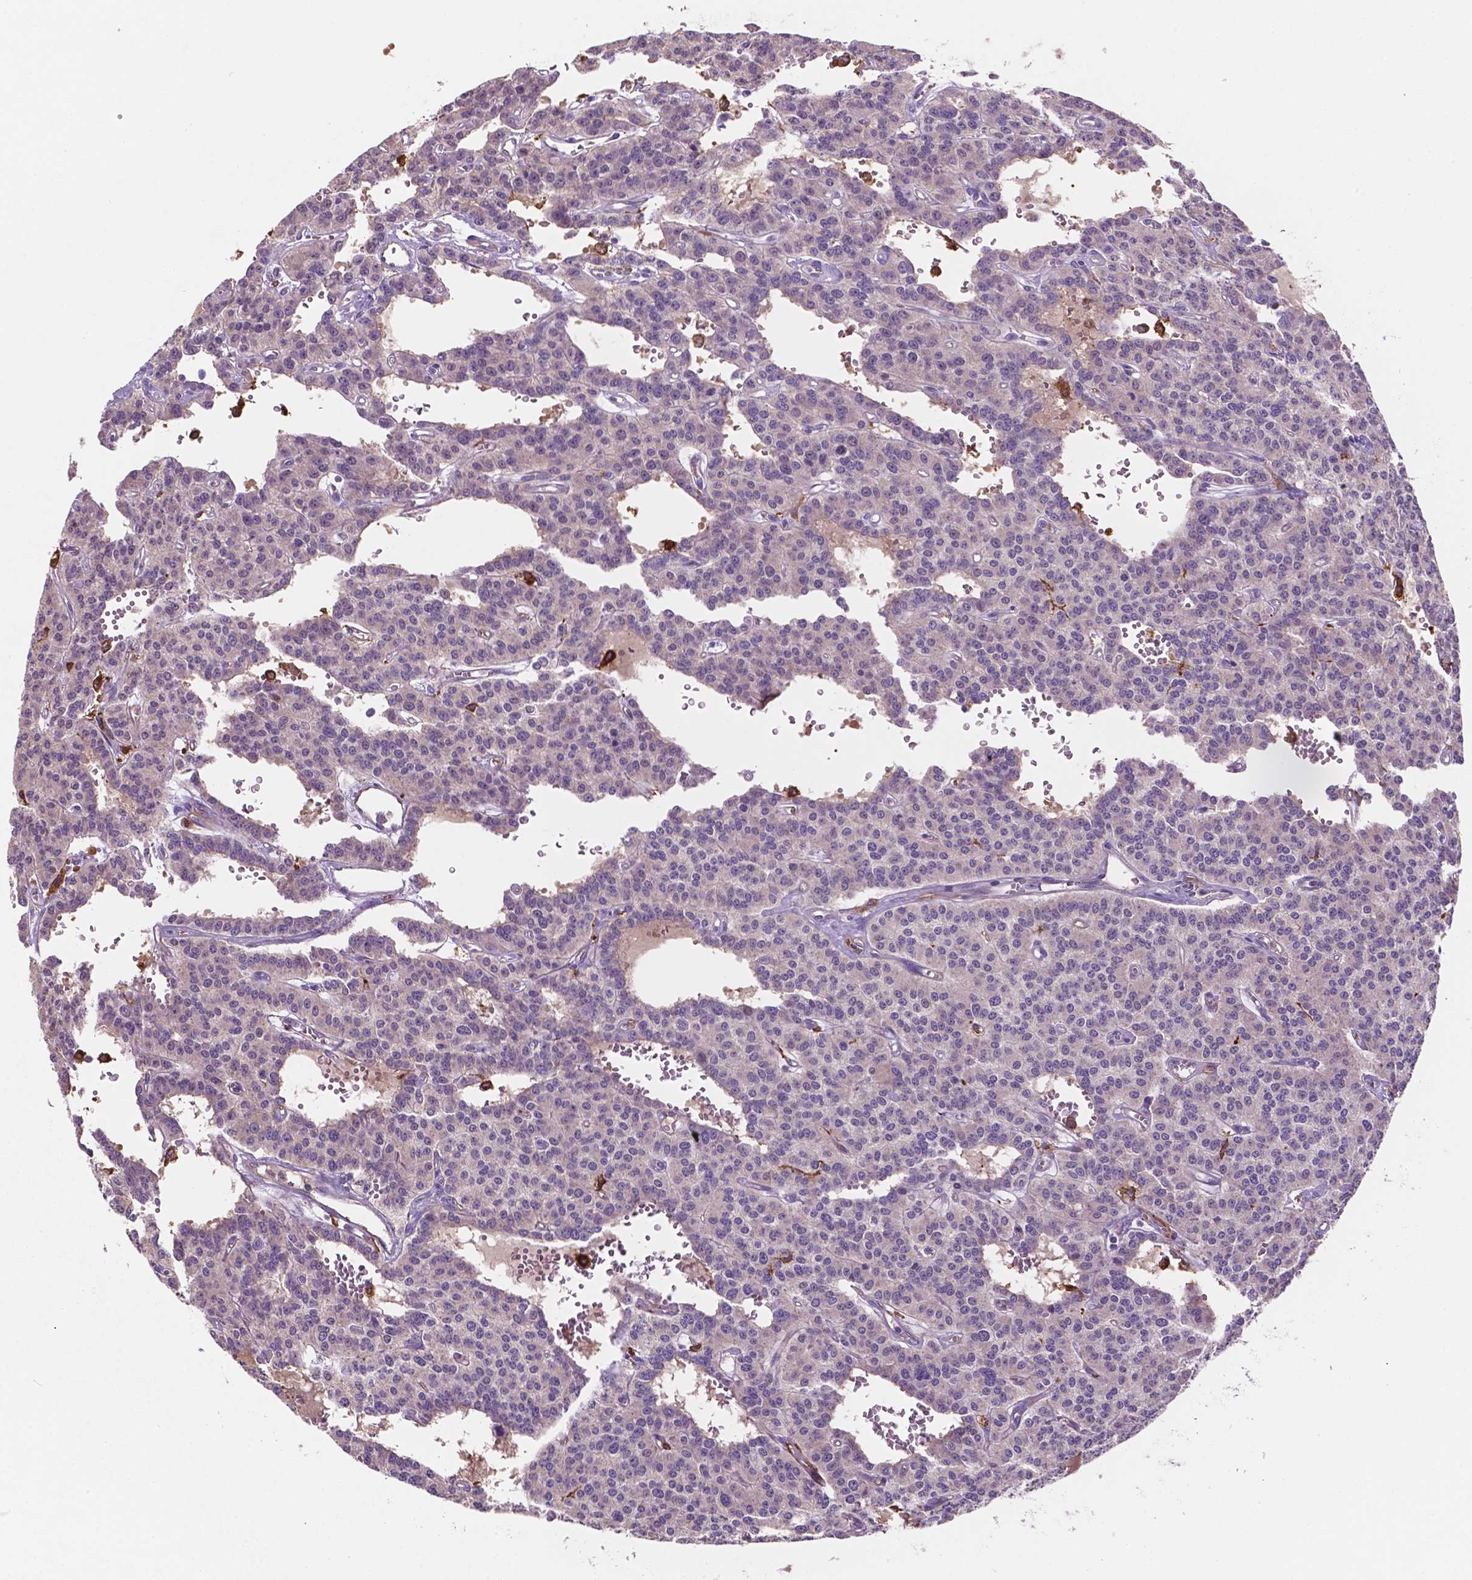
{"staining": {"intensity": "negative", "quantity": "none", "location": "none"}, "tissue": "carcinoid", "cell_type": "Tumor cells", "image_type": "cancer", "snomed": [{"axis": "morphology", "description": "Carcinoid, malignant, NOS"}, {"axis": "topography", "description": "Lung"}], "caption": "Tumor cells are negative for brown protein staining in malignant carcinoid.", "gene": "MKRN2OS", "patient": {"sex": "female", "age": 71}}